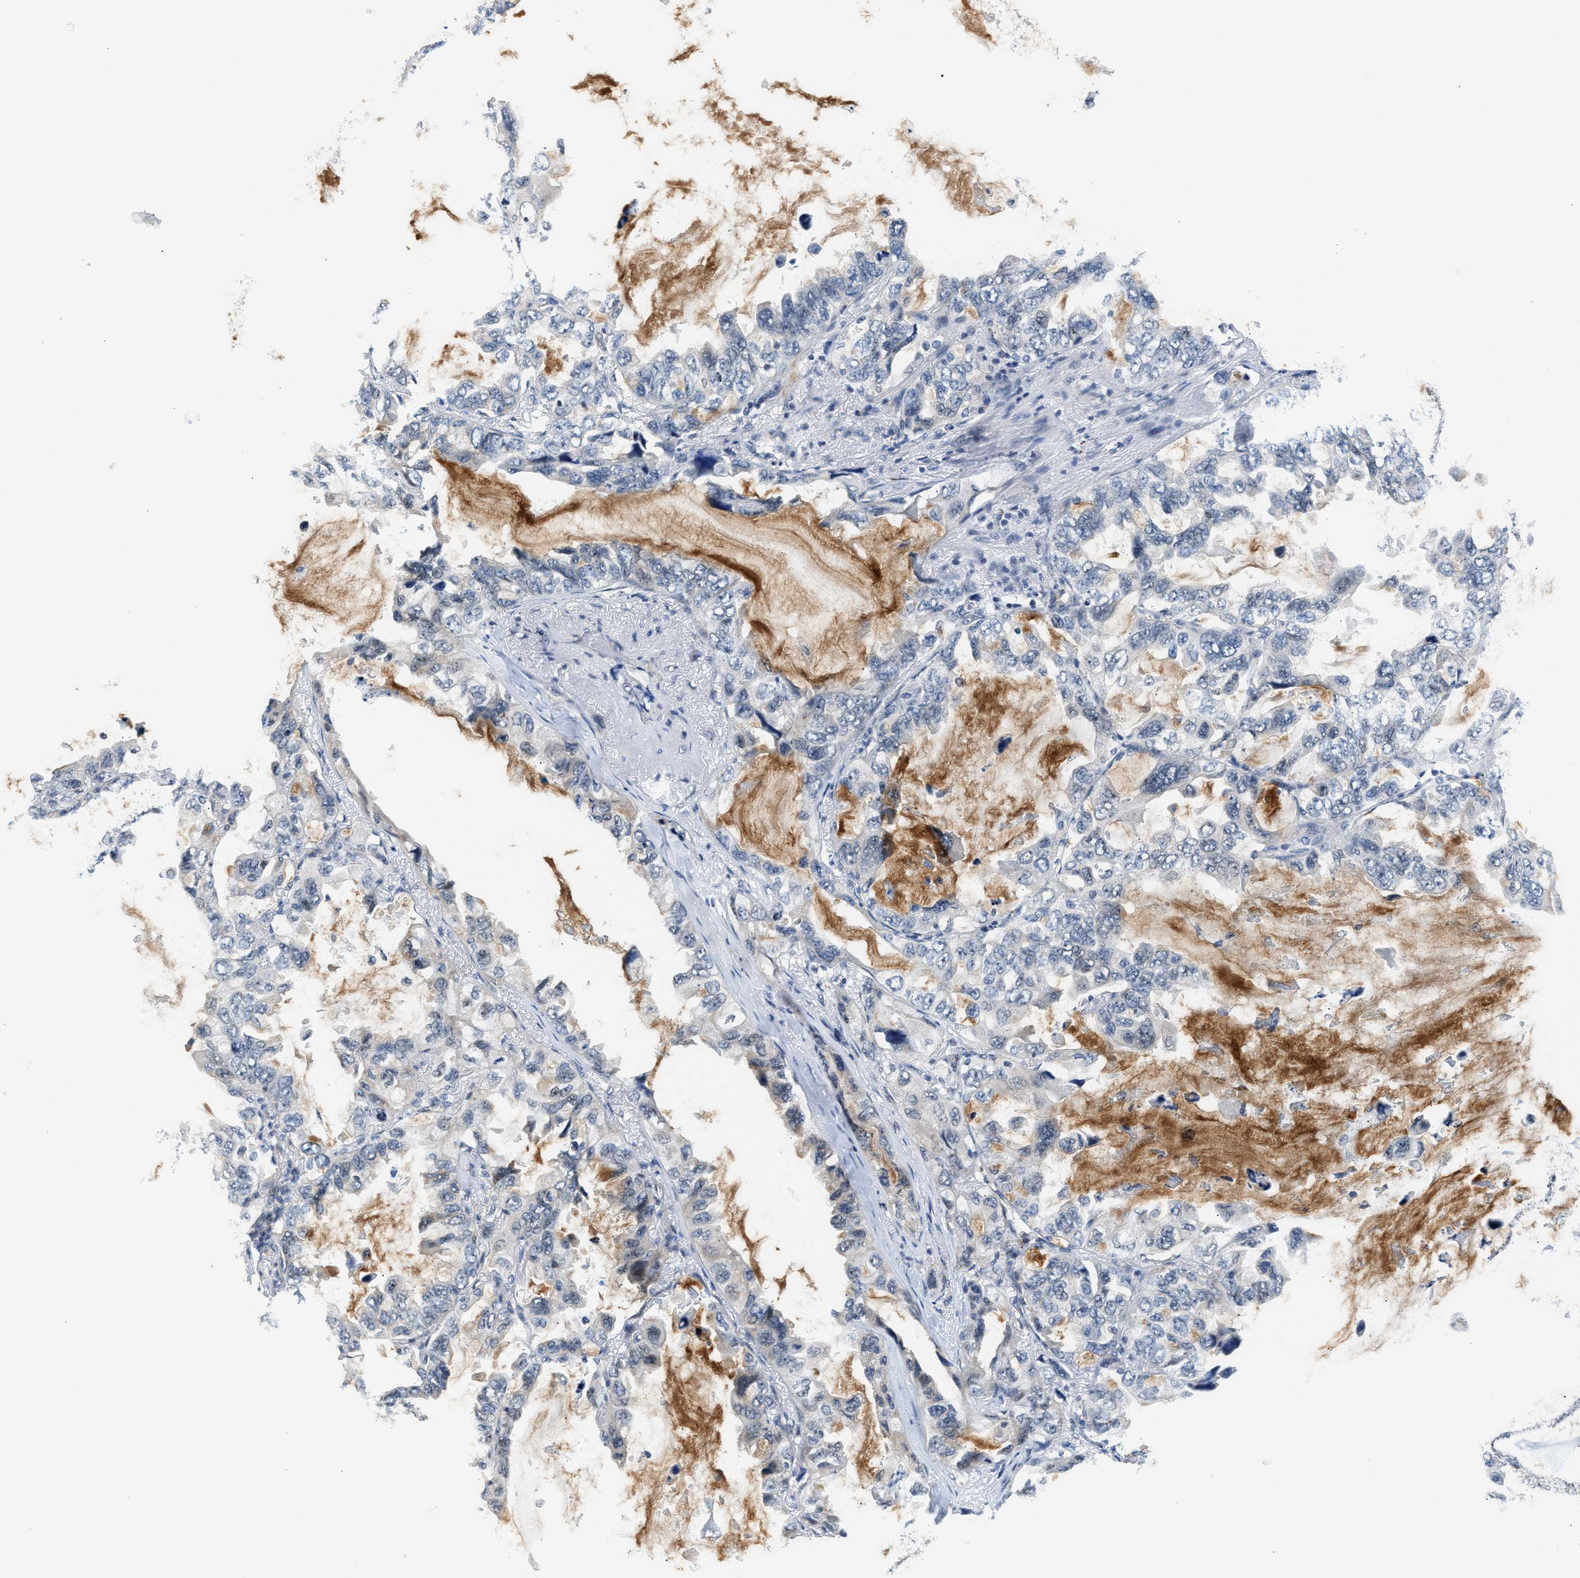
{"staining": {"intensity": "negative", "quantity": "none", "location": "none"}, "tissue": "lung cancer", "cell_type": "Tumor cells", "image_type": "cancer", "snomed": [{"axis": "morphology", "description": "Squamous cell carcinoma, NOS"}, {"axis": "topography", "description": "Lung"}], "caption": "Immunohistochemical staining of human lung cancer reveals no significant expression in tumor cells. Brightfield microscopy of immunohistochemistry (IHC) stained with DAB (brown) and hematoxylin (blue), captured at high magnification.", "gene": "PPM1H", "patient": {"sex": "female", "age": 73}}